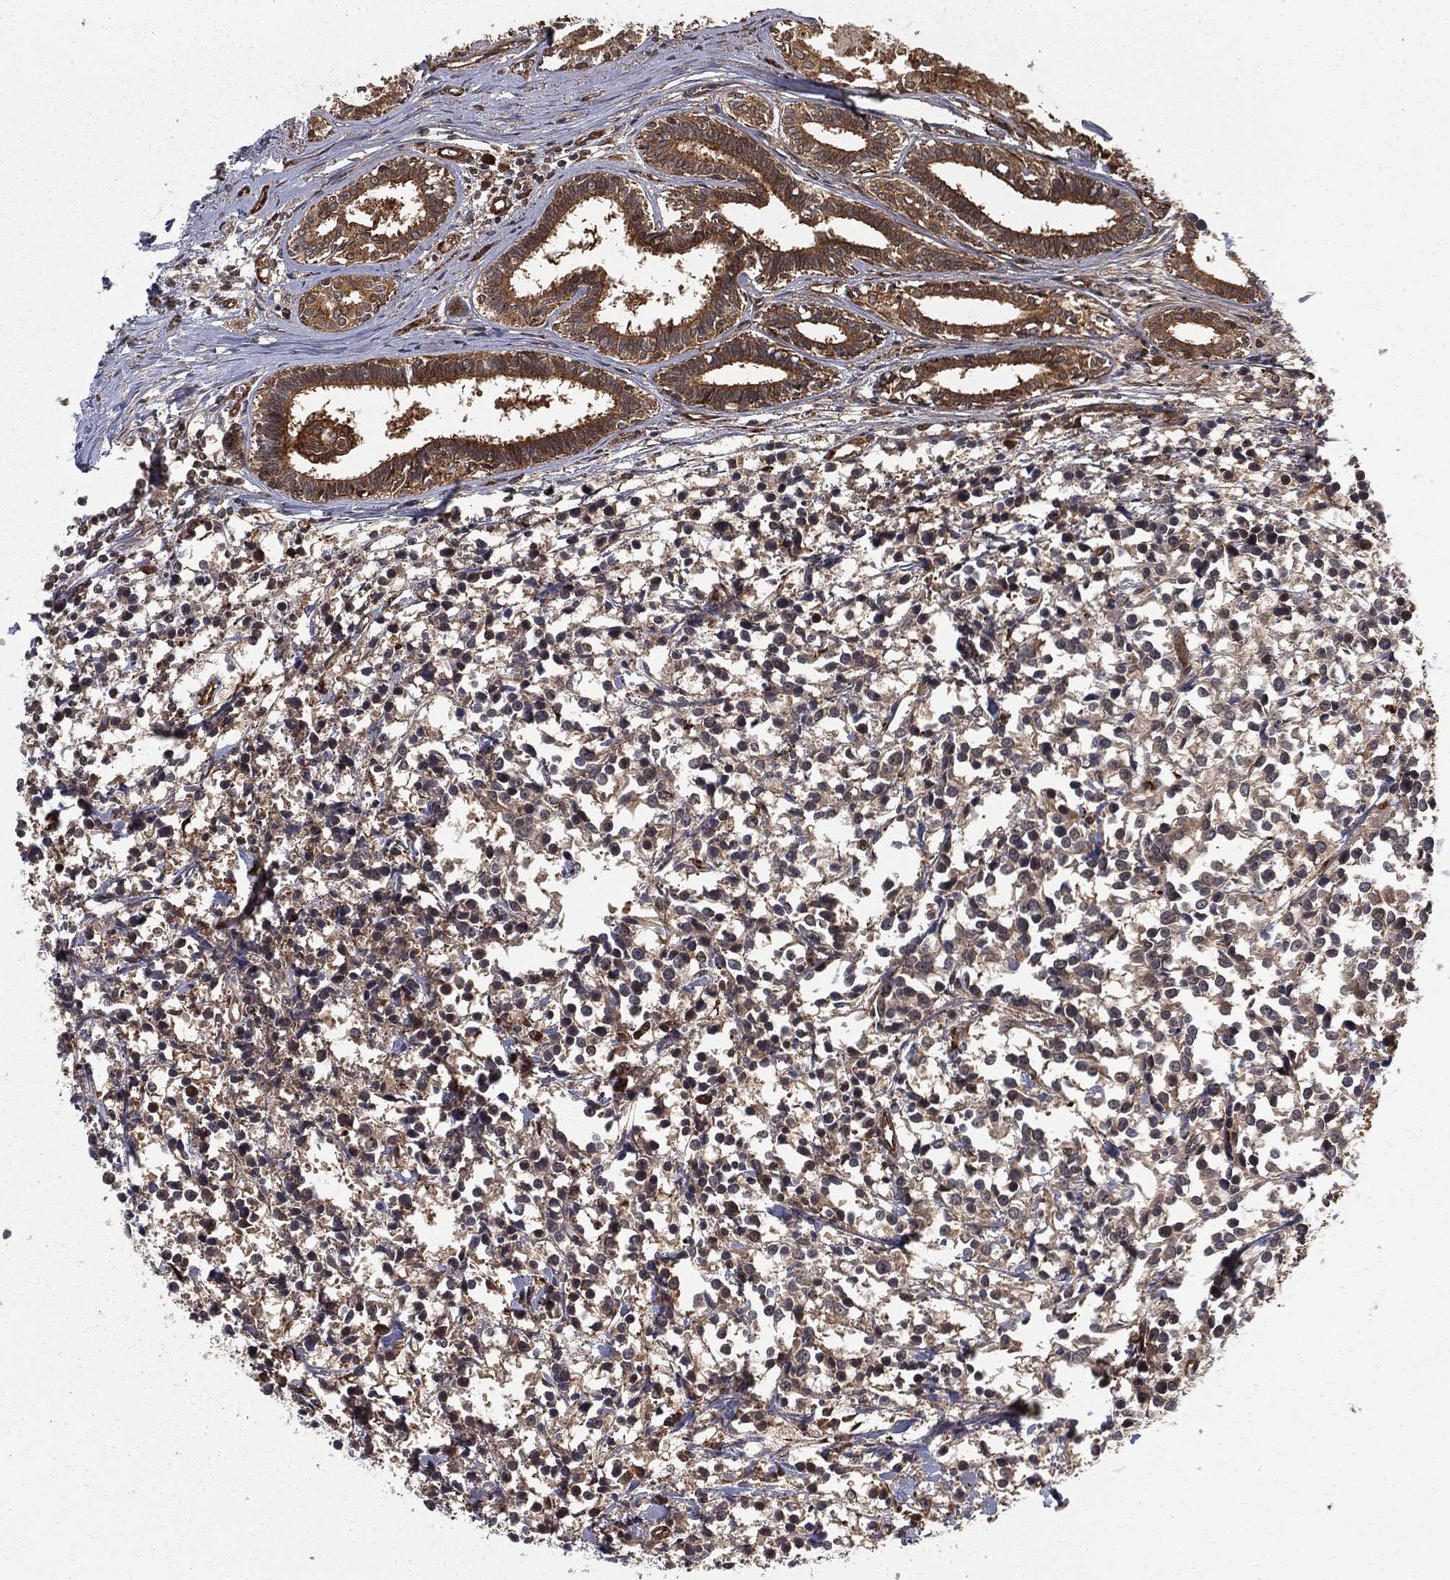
{"staining": {"intensity": "strong", "quantity": ">75%", "location": "cytoplasmic/membranous"}, "tissue": "breast cancer", "cell_type": "Tumor cells", "image_type": "cancer", "snomed": [{"axis": "morphology", "description": "Duct carcinoma"}, {"axis": "topography", "description": "Breast"}], "caption": "An image of human intraductal carcinoma (breast) stained for a protein reveals strong cytoplasmic/membranous brown staining in tumor cells. The protein of interest is shown in brown color, while the nuclei are stained blue.", "gene": "RANBP9", "patient": {"sex": "female", "age": 80}}